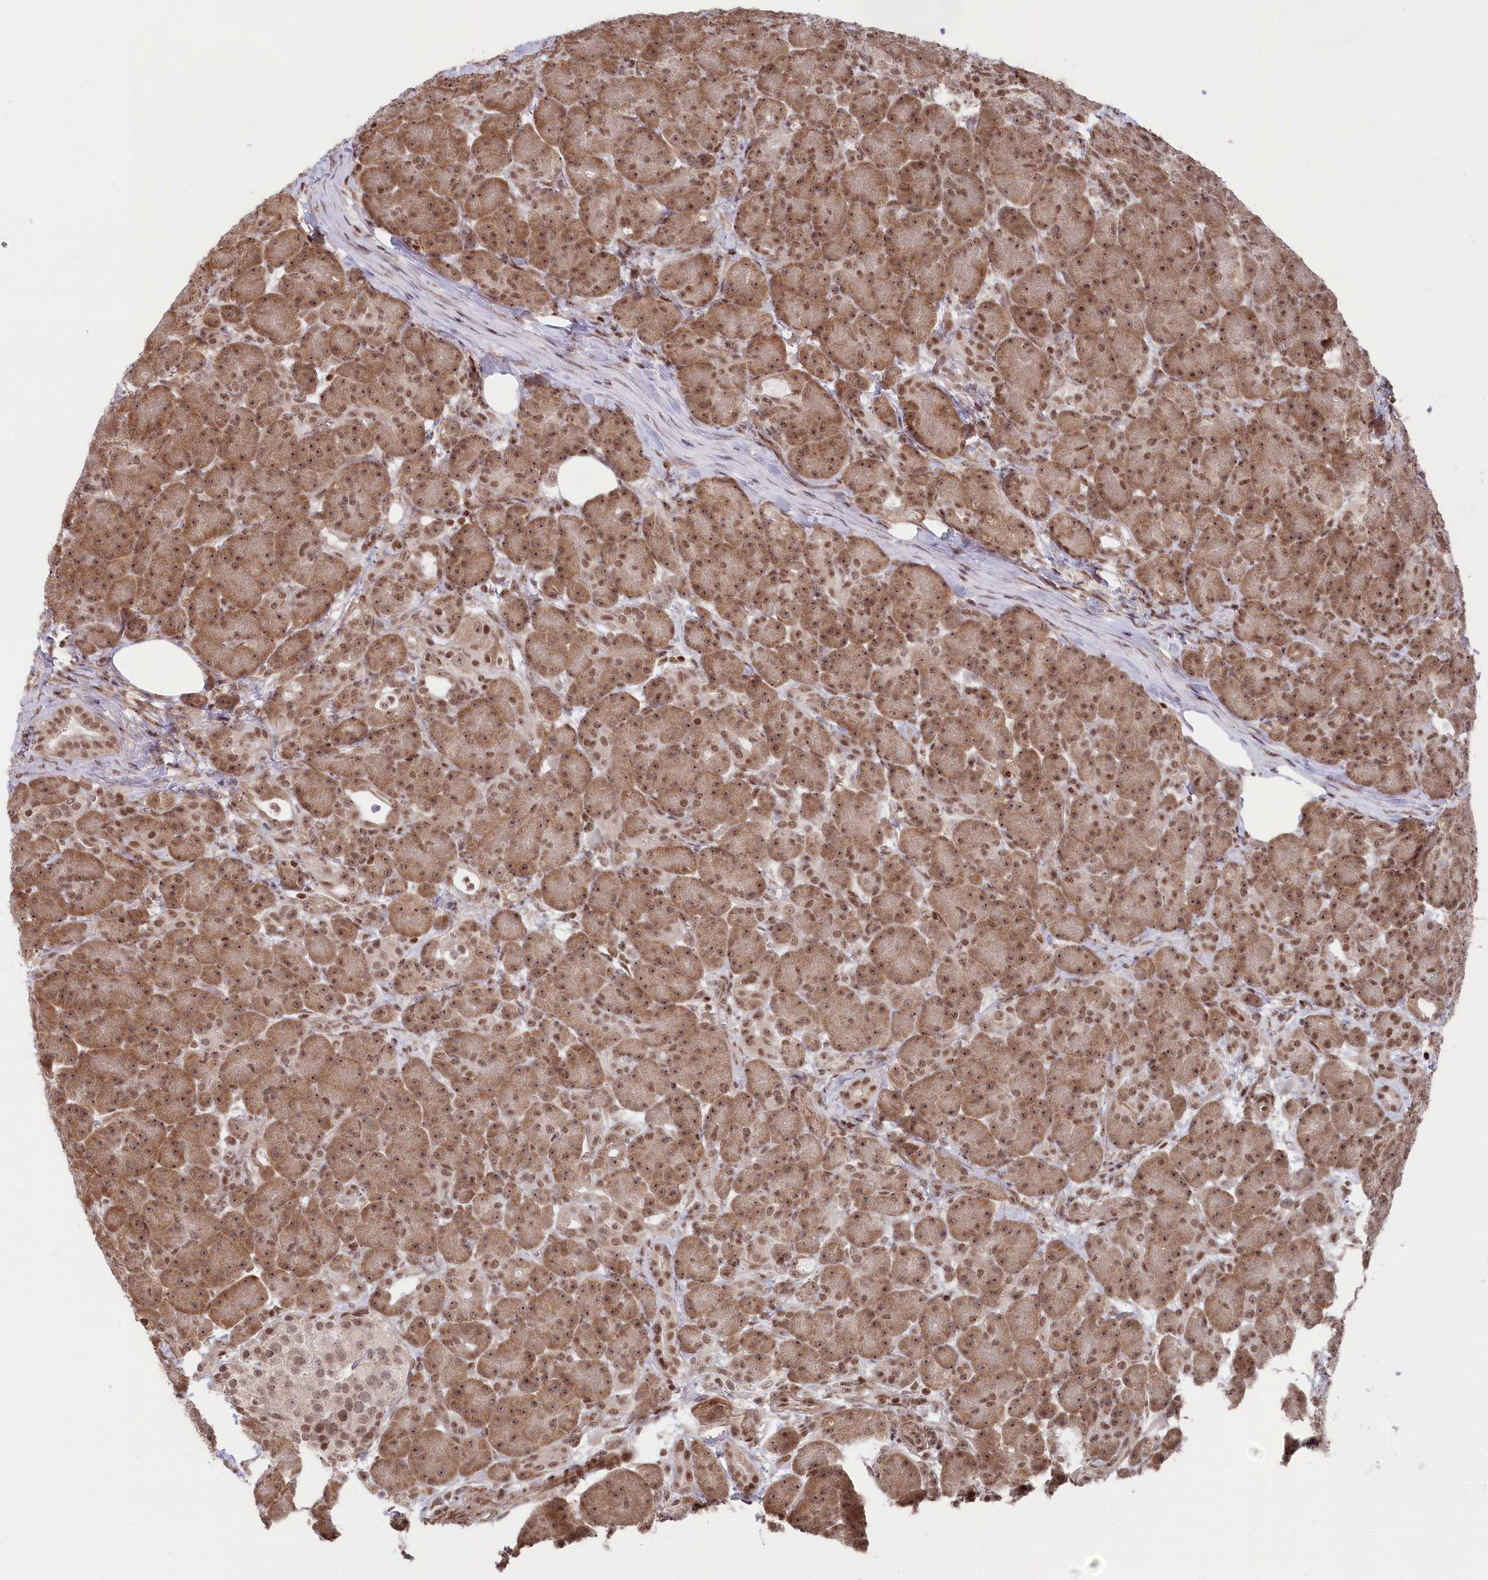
{"staining": {"intensity": "moderate", "quantity": ">75%", "location": "cytoplasmic/membranous,nuclear"}, "tissue": "pancreas", "cell_type": "Exocrine glandular cells", "image_type": "normal", "snomed": [{"axis": "morphology", "description": "Normal tissue, NOS"}, {"axis": "topography", "description": "Pancreas"}], "caption": "Immunohistochemistry (IHC) (DAB) staining of normal human pancreas reveals moderate cytoplasmic/membranous,nuclear protein staining in approximately >75% of exocrine glandular cells. (DAB (3,3'-diaminobenzidine) IHC, brown staining for protein, blue staining for nuclei).", "gene": "CGGBP1", "patient": {"sex": "male", "age": 63}}